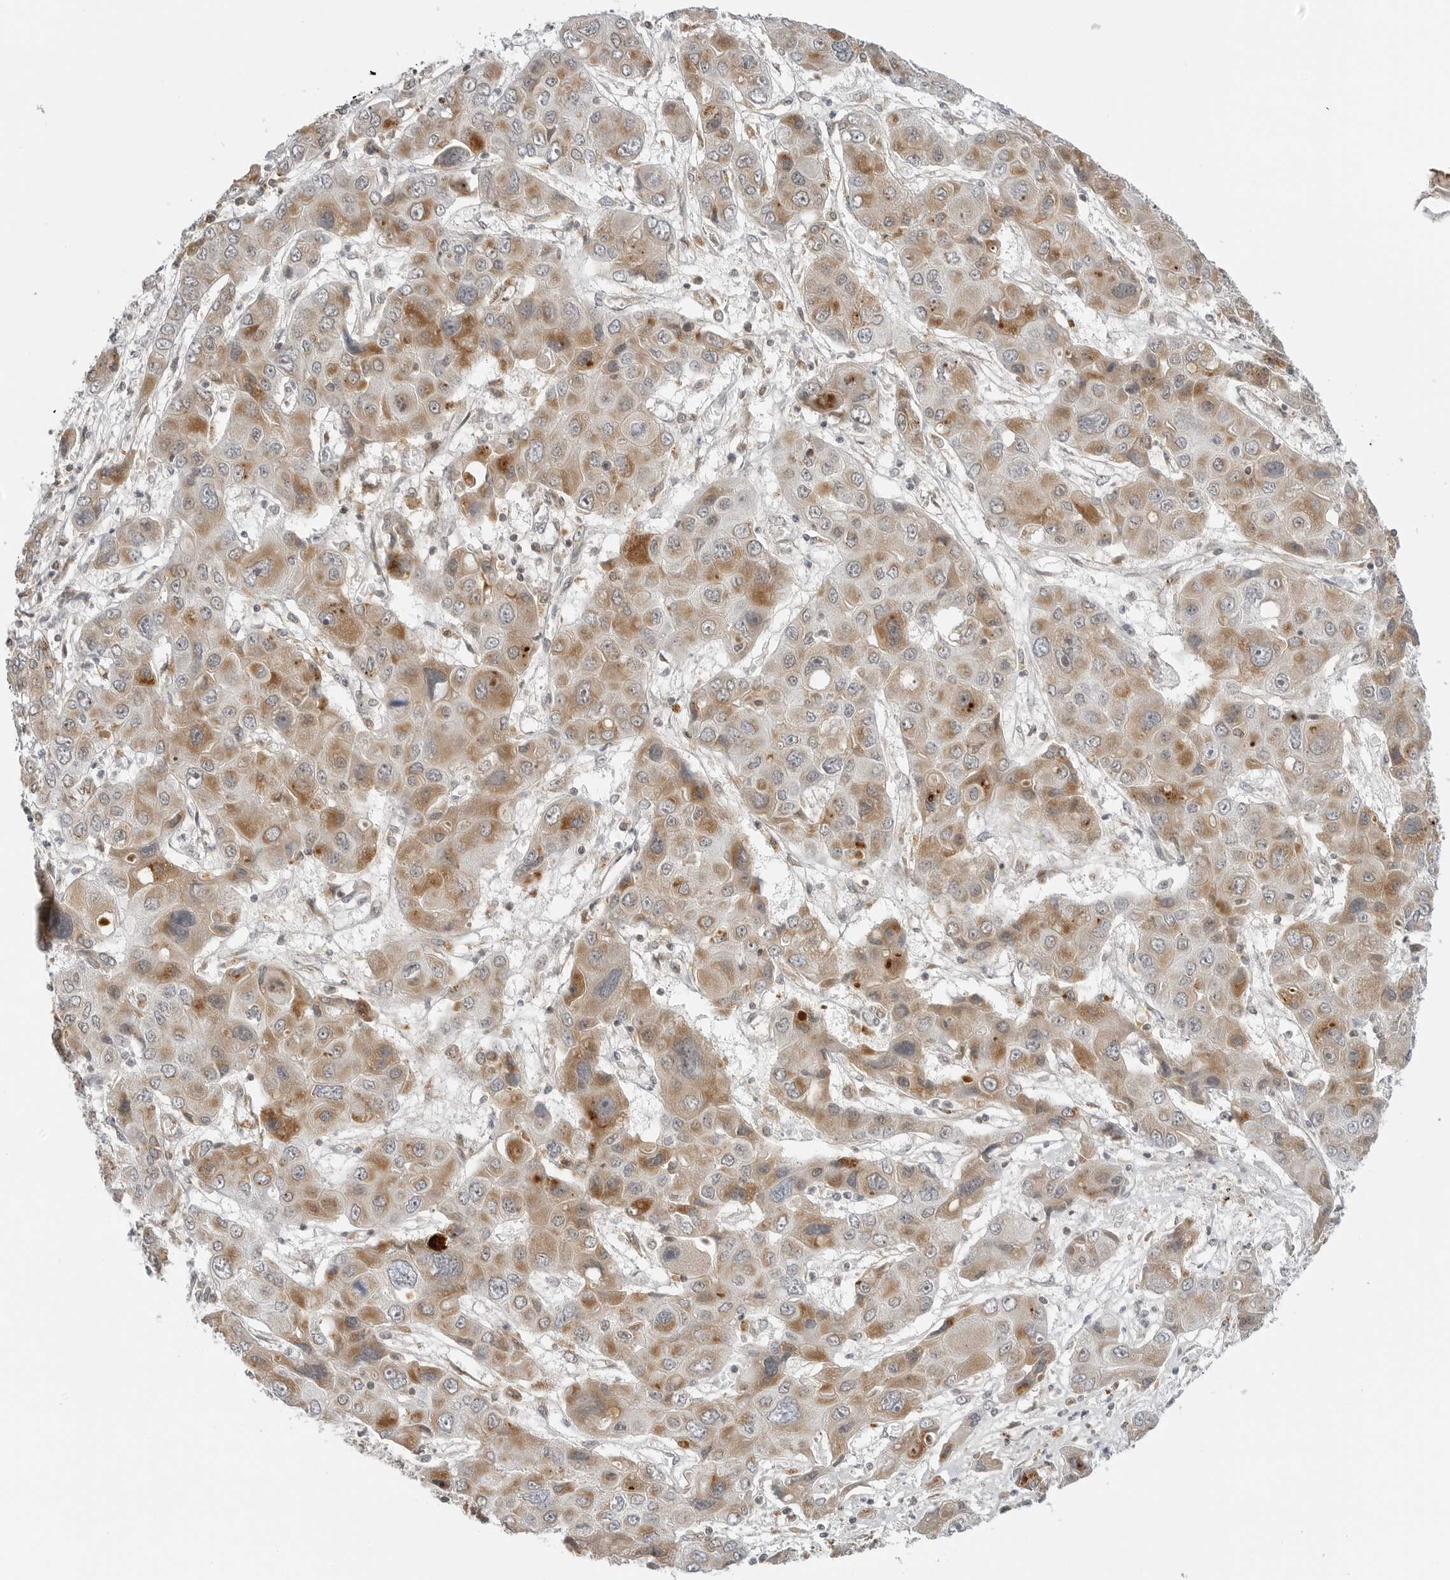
{"staining": {"intensity": "moderate", "quantity": ">75%", "location": "cytoplasmic/membranous"}, "tissue": "liver cancer", "cell_type": "Tumor cells", "image_type": "cancer", "snomed": [{"axis": "morphology", "description": "Cholangiocarcinoma"}, {"axis": "topography", "description": "Liver"}], "caption": "About >75% of tumor cells in liver cancer (cholangiocarcinoma) show moderate cytoplasmic/membranous protein staining as visualized by brown immunohistochemical staining.", "gene": "PEX2", "patient": {"sex": "male", "age": 67}}